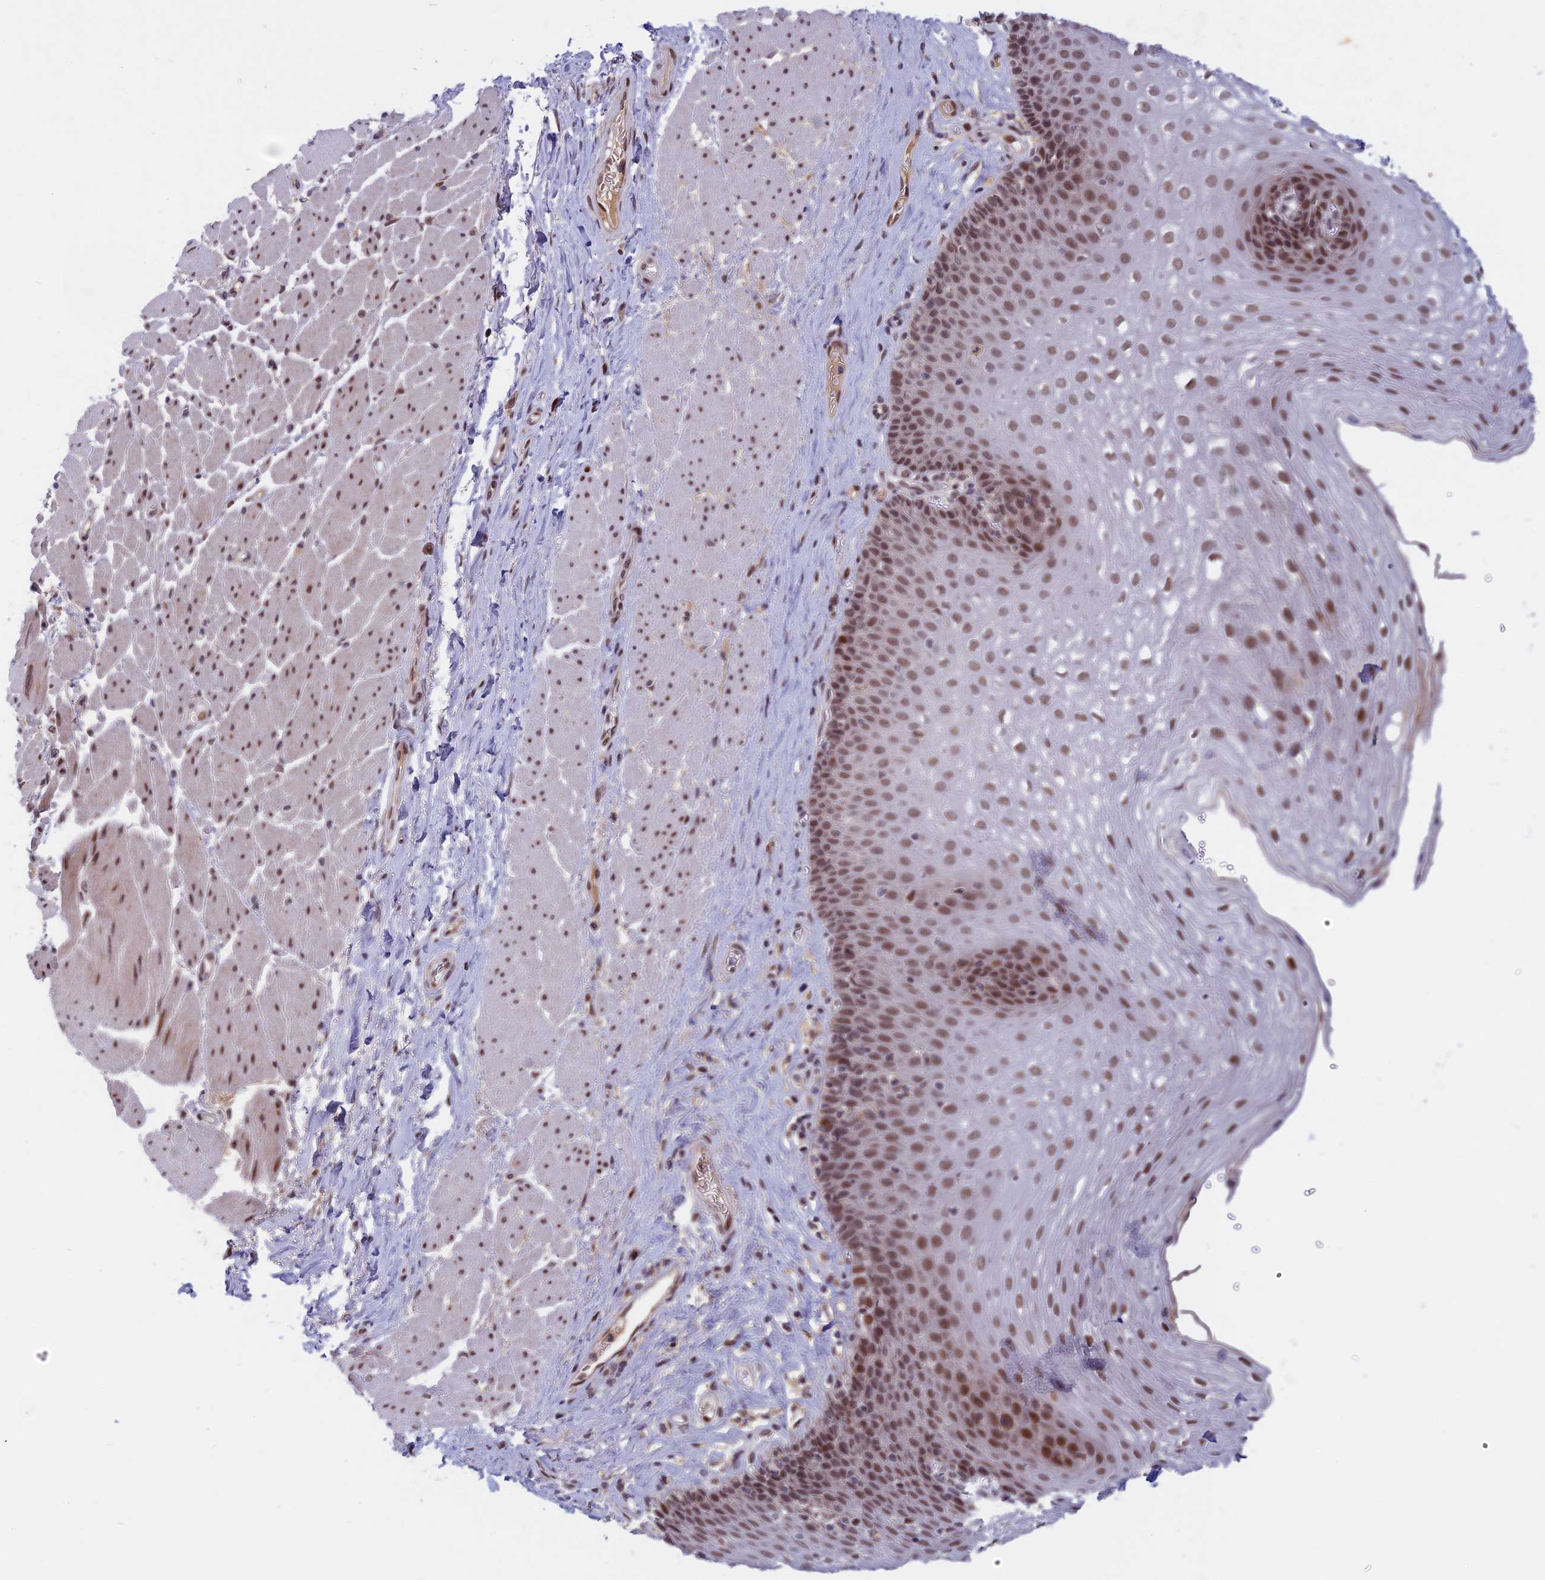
{"staining": {"intensity": "moderate", "quantity": ">75%", "location": "nuclear"}, "tissue": "esophagus", "cell_type": "Squamous epithelial cells", "image_type": "normal", "snomed": [{"axis": "morphology", "description": "Normal tissue, NOS"}, {"axis": "topography", "description": "Esophagus"}], "caption": "Immunohistochemistry staining of benign esophagus, which shows medium levels of moderate nuclear expression in approximately >75% of squamous epithelial cells indicating moderate nuclear protein expression. The staining was performed using DAB (3,3'-diaminobenzidine) (brown) for protein detection and nuclei were counterstained in hematoxylin (blue).", "gene": "CDC7", "patient": {"sex": "female", "age": 66}}